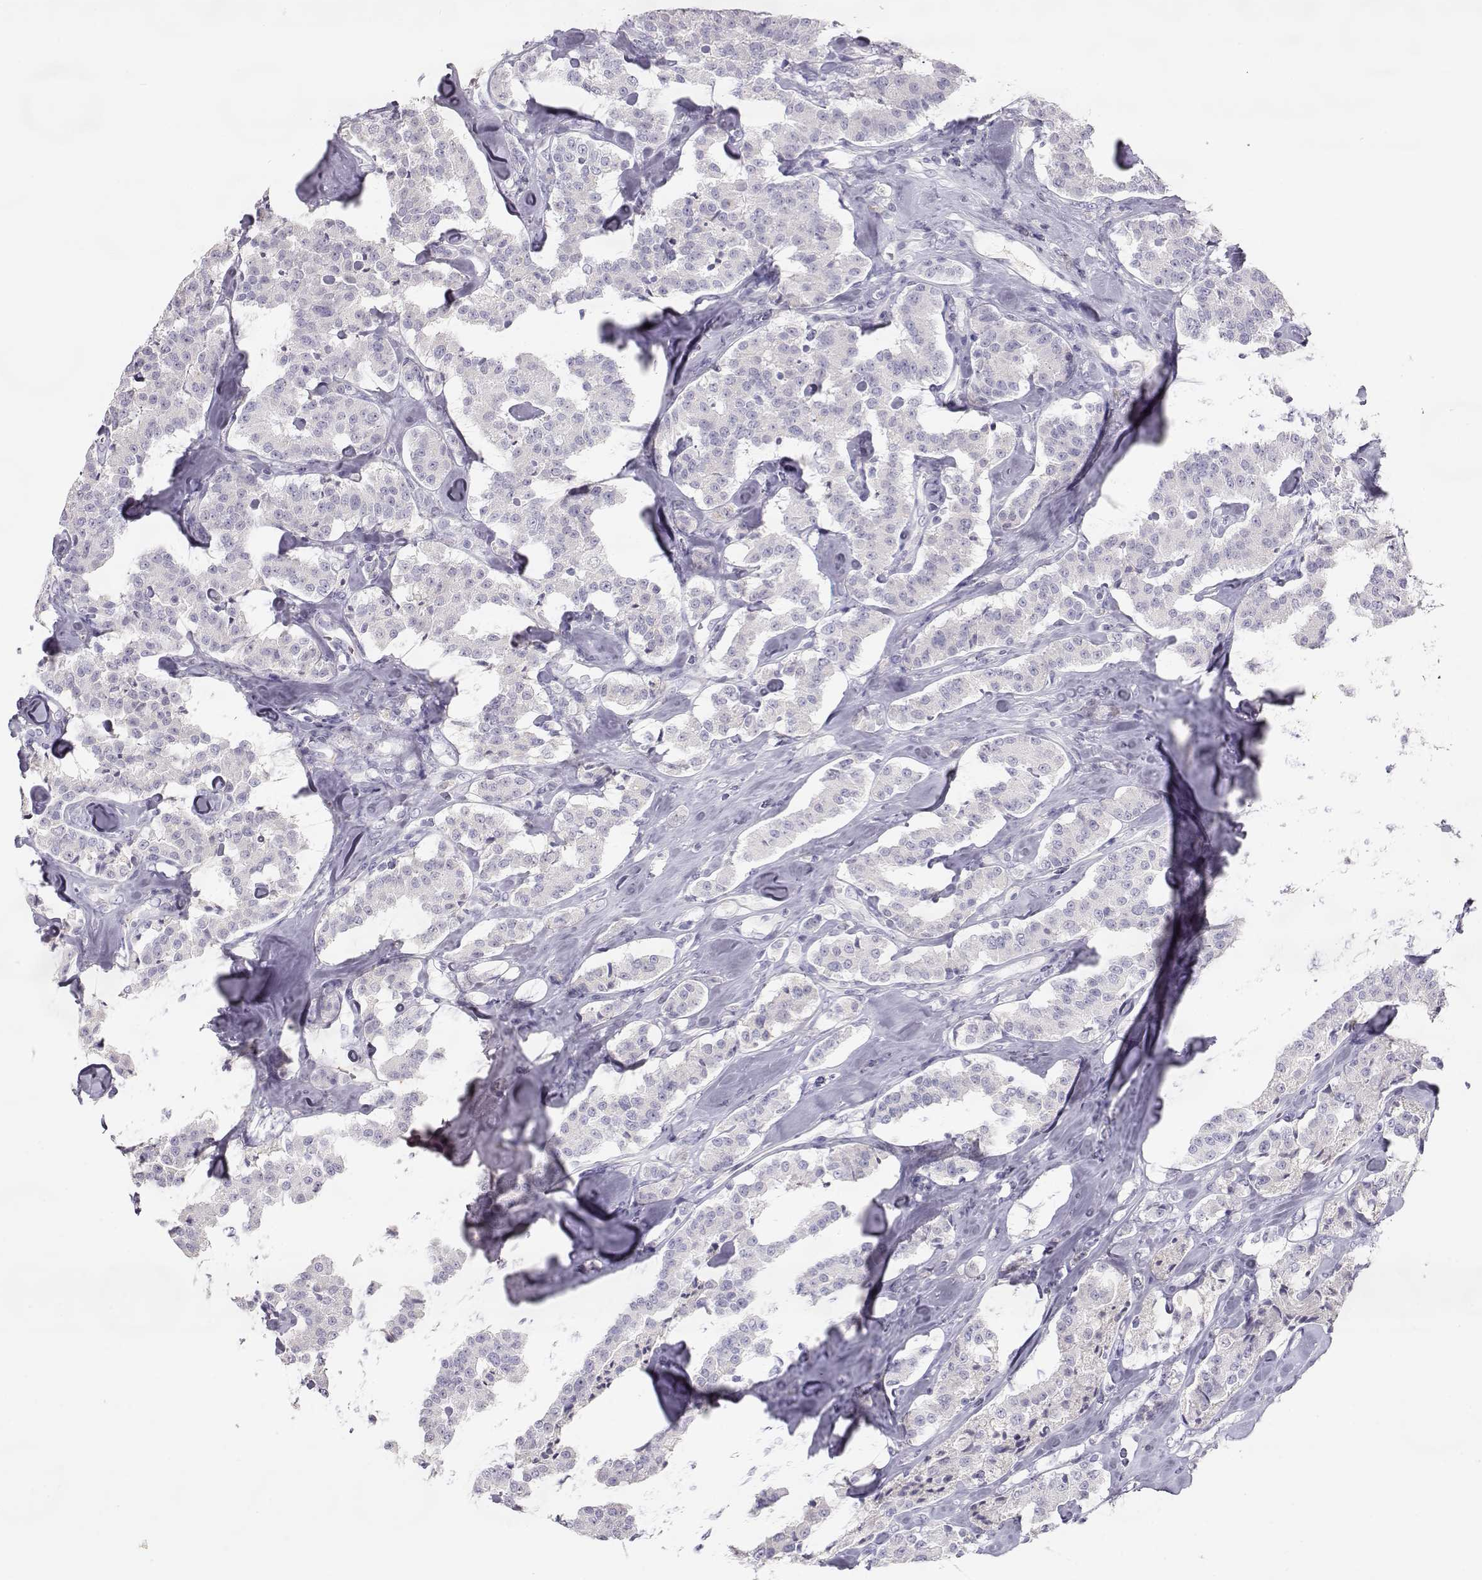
{"staining": {"intensity": "negative", "quantity": "none", "location": "none"}, "tissue": "carcinoid", "cell_type": "Tumor cells", "image_type": "cancer", "snomed": [{"axis": "morphology", "description": "Carcinoid, malignant, NOS"}, {"axis": "topography", "description": "Pancreas"}], "caption": "There is no significant expression in tumor cells of carcinoid.", "gene": "SLCO6A1", "patient": {"sex": "male", "age": 41}}